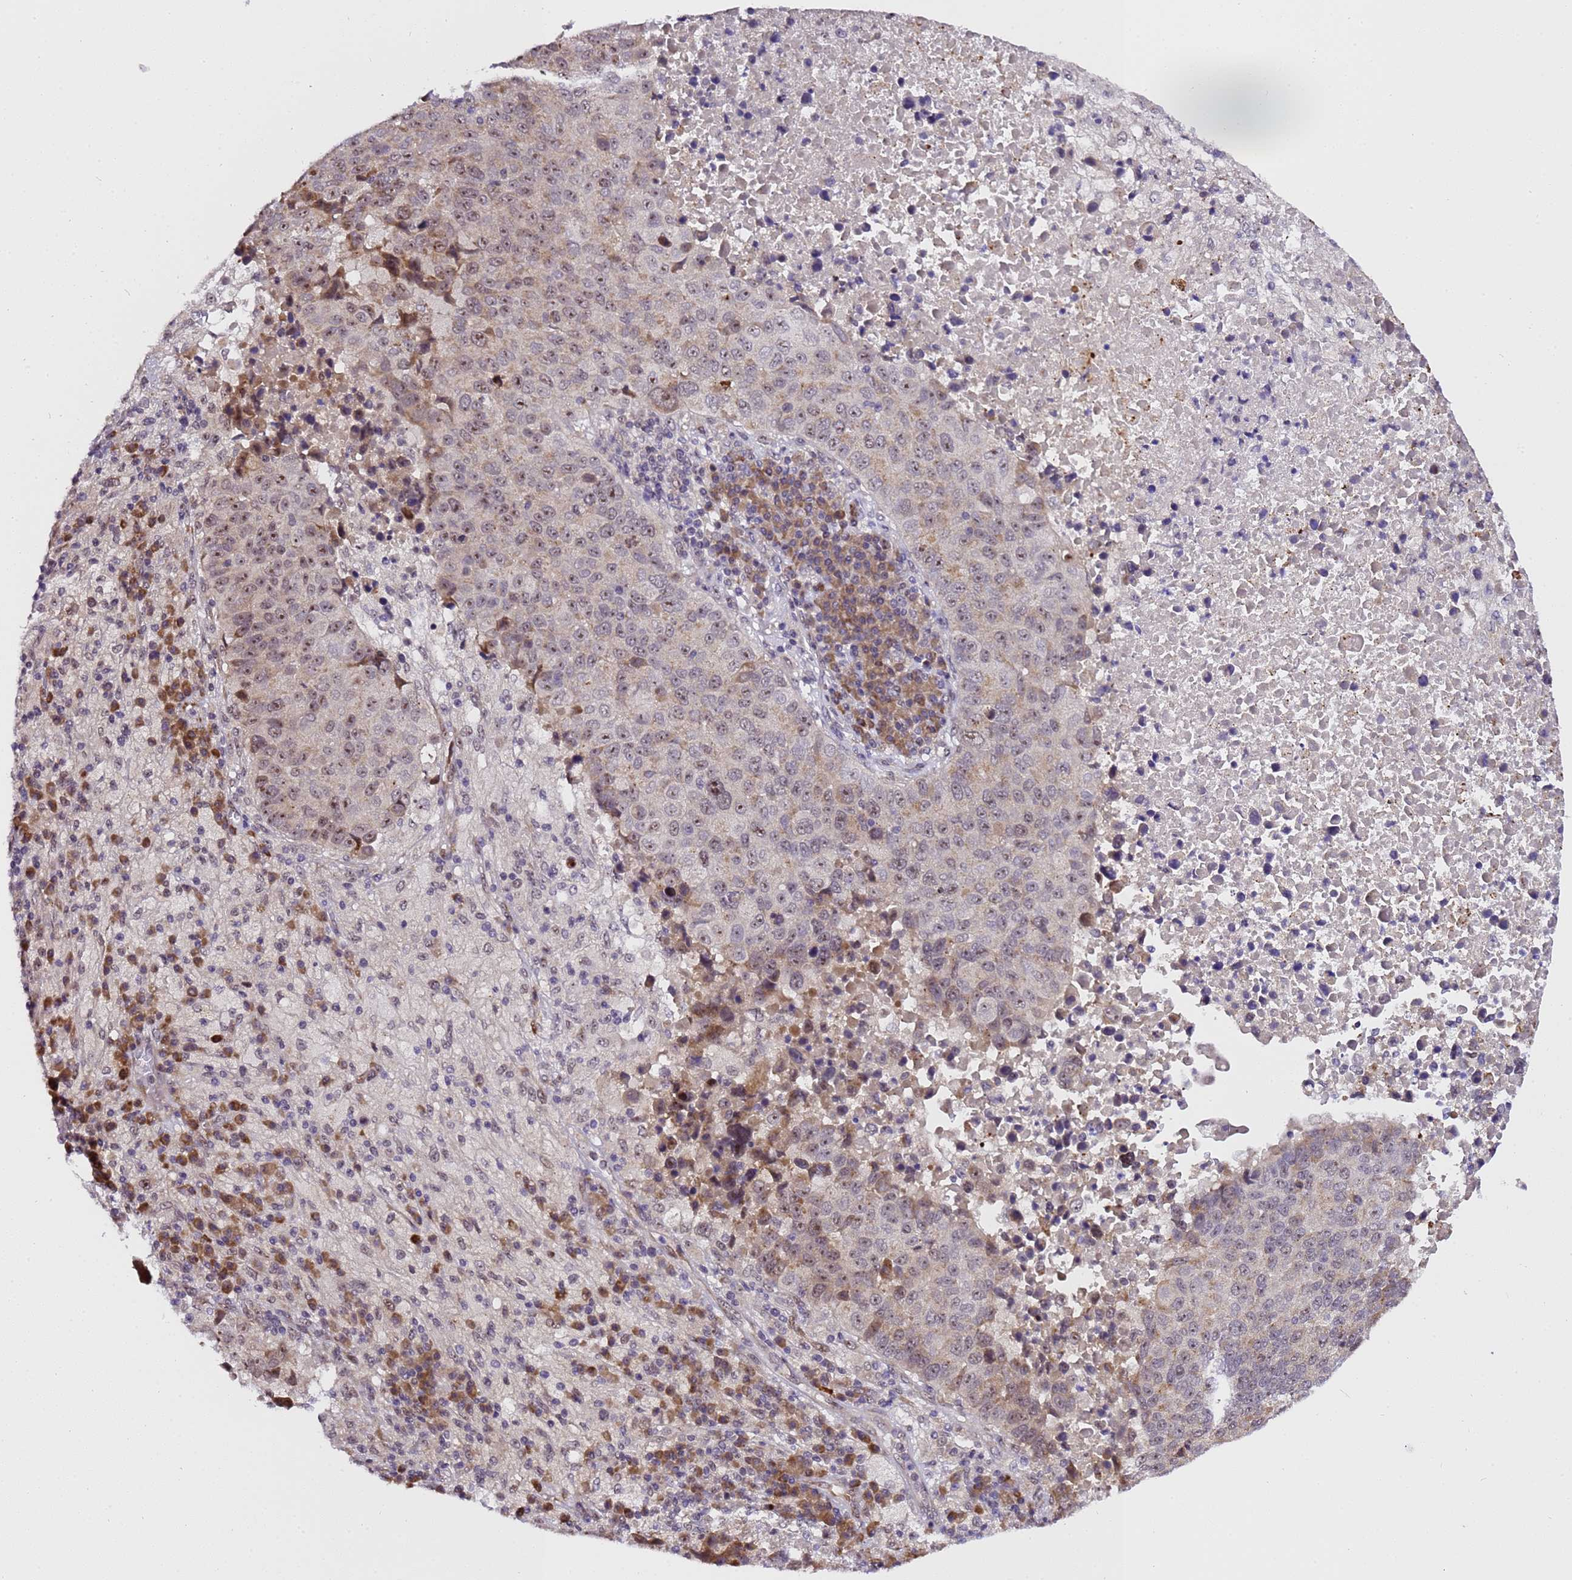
{"staining": {"intensity": "moderate", "quantity": "<25%", "location": "cytoplasmic/membranous,nuclear"}, "tissue": "lung cancer", "cell_type": "Tumor cells", "image_type": "cancer", "snomed": [{"axis": "morphology", "description": "Squamous cell carcinoma, NOS"}, {"axis": "topography", "description": "Lung"}], "caption": "IHC micrograph of neoplastic tissue: human lung cancer stained using immunohistochemistry reveals low levels of moderate protein expression localized specifically in the cytoplasmic/membranous and nuclear of tumor cells, appearing as a cytoplasmic/membranous and nuclear brown color.", "gene": "SLX4IP", "patient": {"sex": "male", "age": 73}}